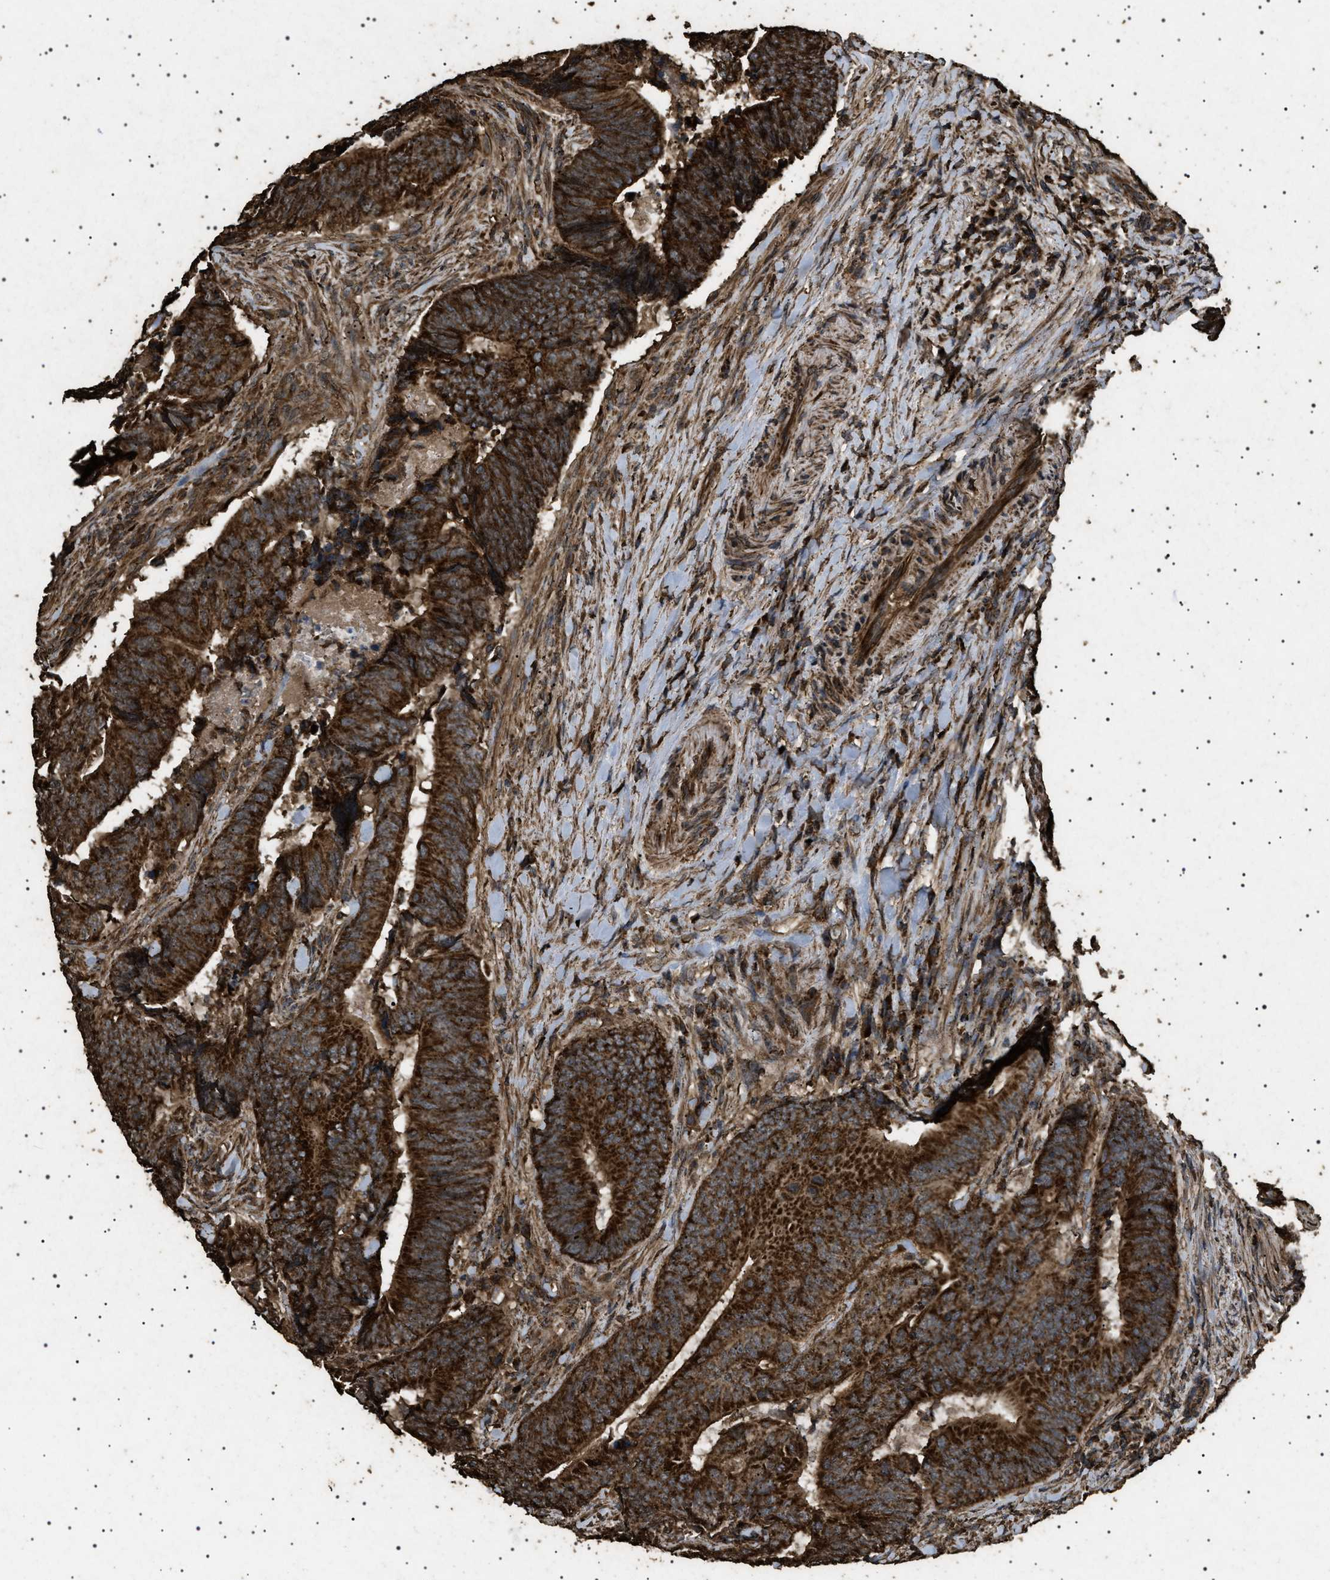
{"staining": {"intensity": "strong", "quantity": ">75%", "location": "cytoplasmic/membranous"}, "tissue": "colorectal cancer", "cell_type": "Tumor cells", "image_type": "cancer", "snomed": [{"axis": "morphology", "description": "Normal tissue, NOS"}, {"axis": "morphology", "description": "Adenocarcinoma, NOS"}, {"axis": "topography", "description": "Colon"}], "caption": "Colorectal adenocarcinoma stained with a protein marker shows strong staining in tumor cells.", "gene": "CYRIA", "patient": {"sex": "male", "age": 56}}